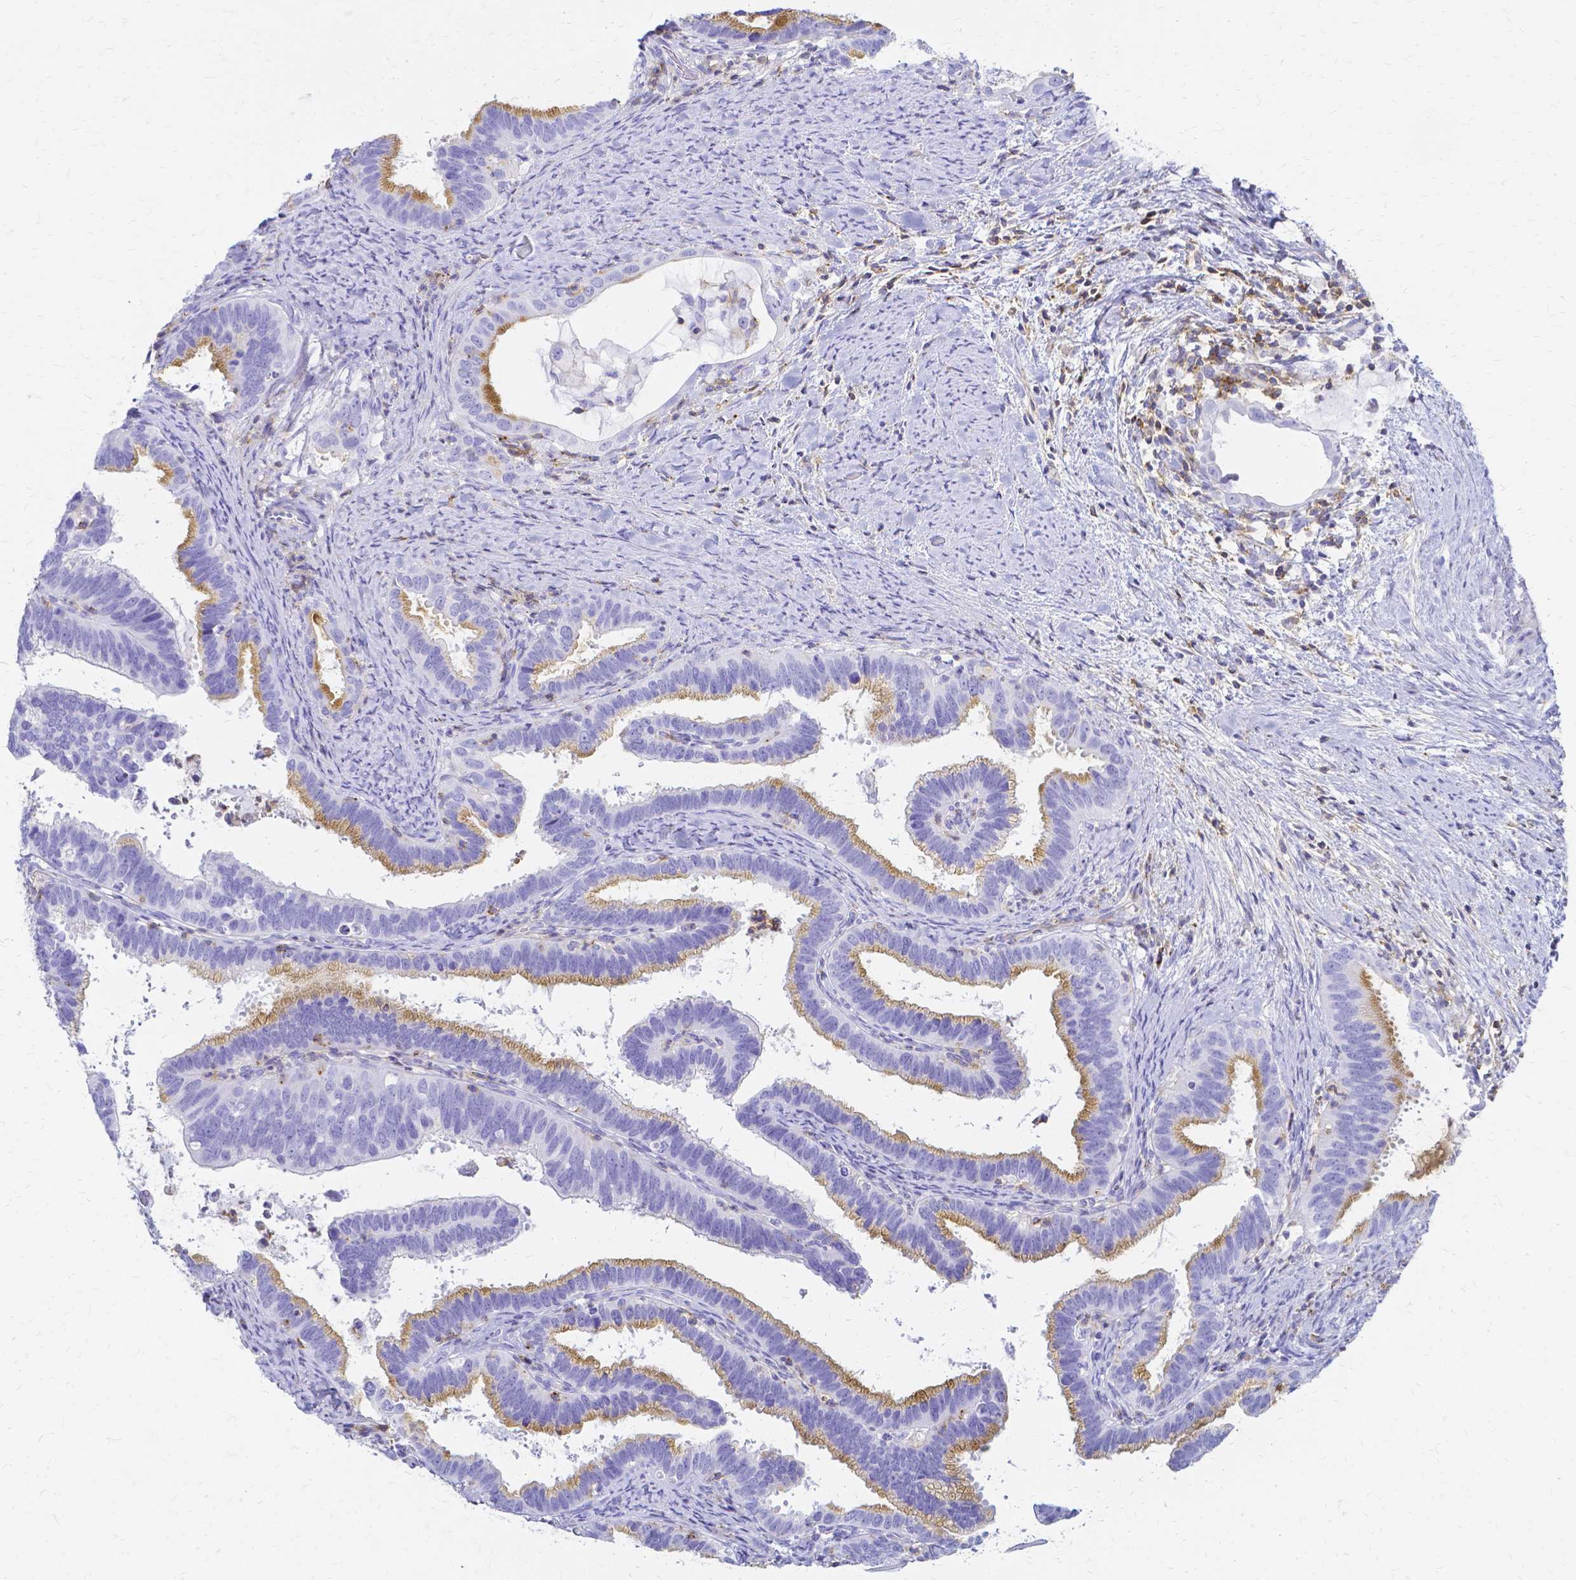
{"staining": {"intensity": "moderate", "quantity": "25%-75%", "location": "cytoplasmic/membranous"}, "tissue": "cervical cancer", "cell_type": "Tumor cells", "image_type": "cancer", "snomed": [{"axis": "morphology", "description": "Adenocarcinoma, NOS"}, {"axis": "topography", "description": "Cervix"}], "caption": "Immunohistochemical staining of human cervical cancer (adenocarcinoma) displays medium levels of moderate cytoplasmic/membranous expression in about 25%-75% of tumor cells. The staining was performed using DAB to visualize the protein expression in brown, while the nuclei were stained in blue with hematoxylin (Magnification: 20x).", "gene": "HSPA12A", "patient": {"sex": "female", "age": 61}}